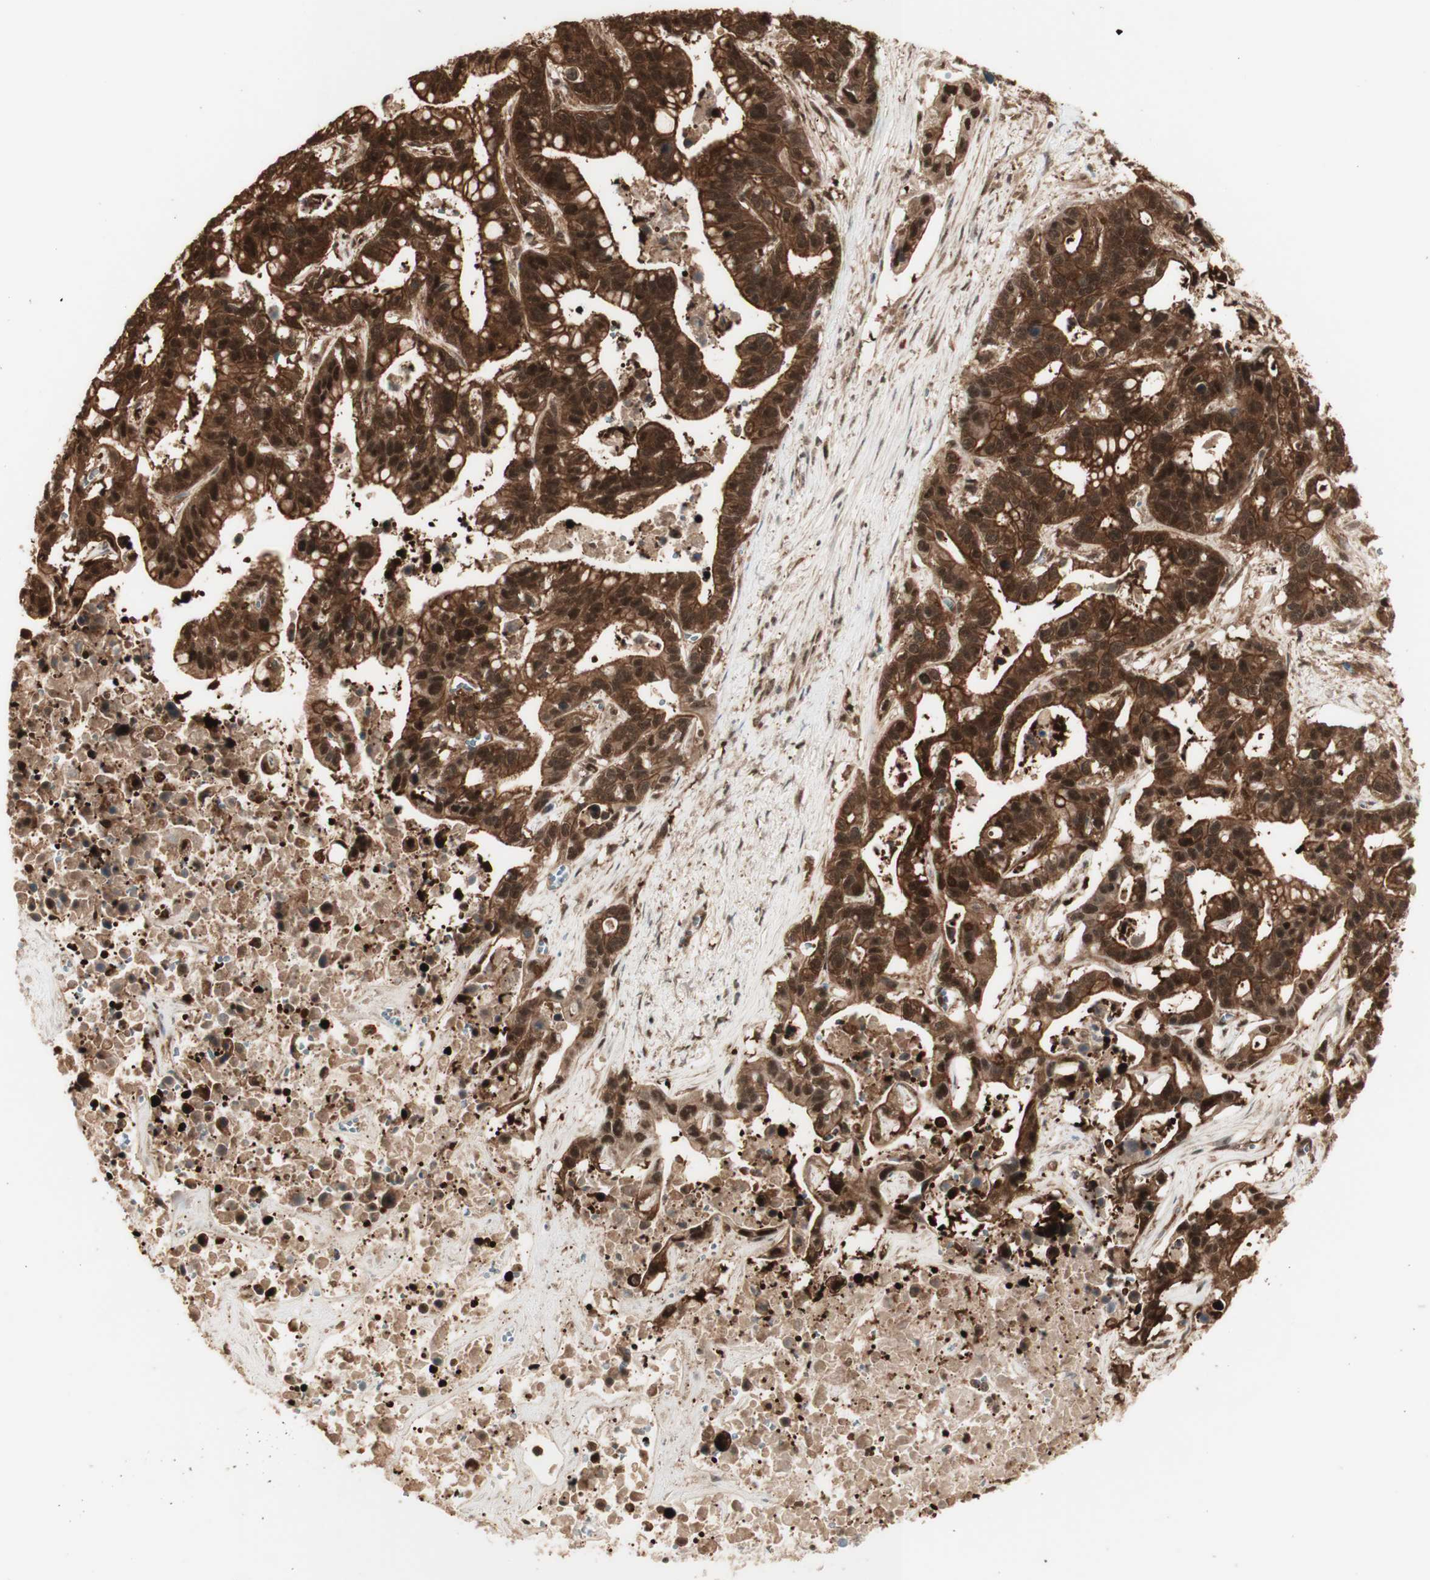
{"staining": {"intensity": "strong", "quantity": ">75%", "location": "cytoplasmic/membranous,nuclear"}, "tissue": "liver cancer", "cell_type": "Tumor cells", "image_type": "cancer", "snomed": [{"axis": "morphology", "description": "Cholangiocarcinoma"}, {"axis": "topography", "description": "Liver"}], "caption": "The immunohistochemical stain labels strong cytoplasmic/membranous and nuclear positivity in tumor cells of liver cancer (cholangiocarcinoma) tissue.", "gene": "YWHAB", "patient": {"sex": "female", "age": 65}}